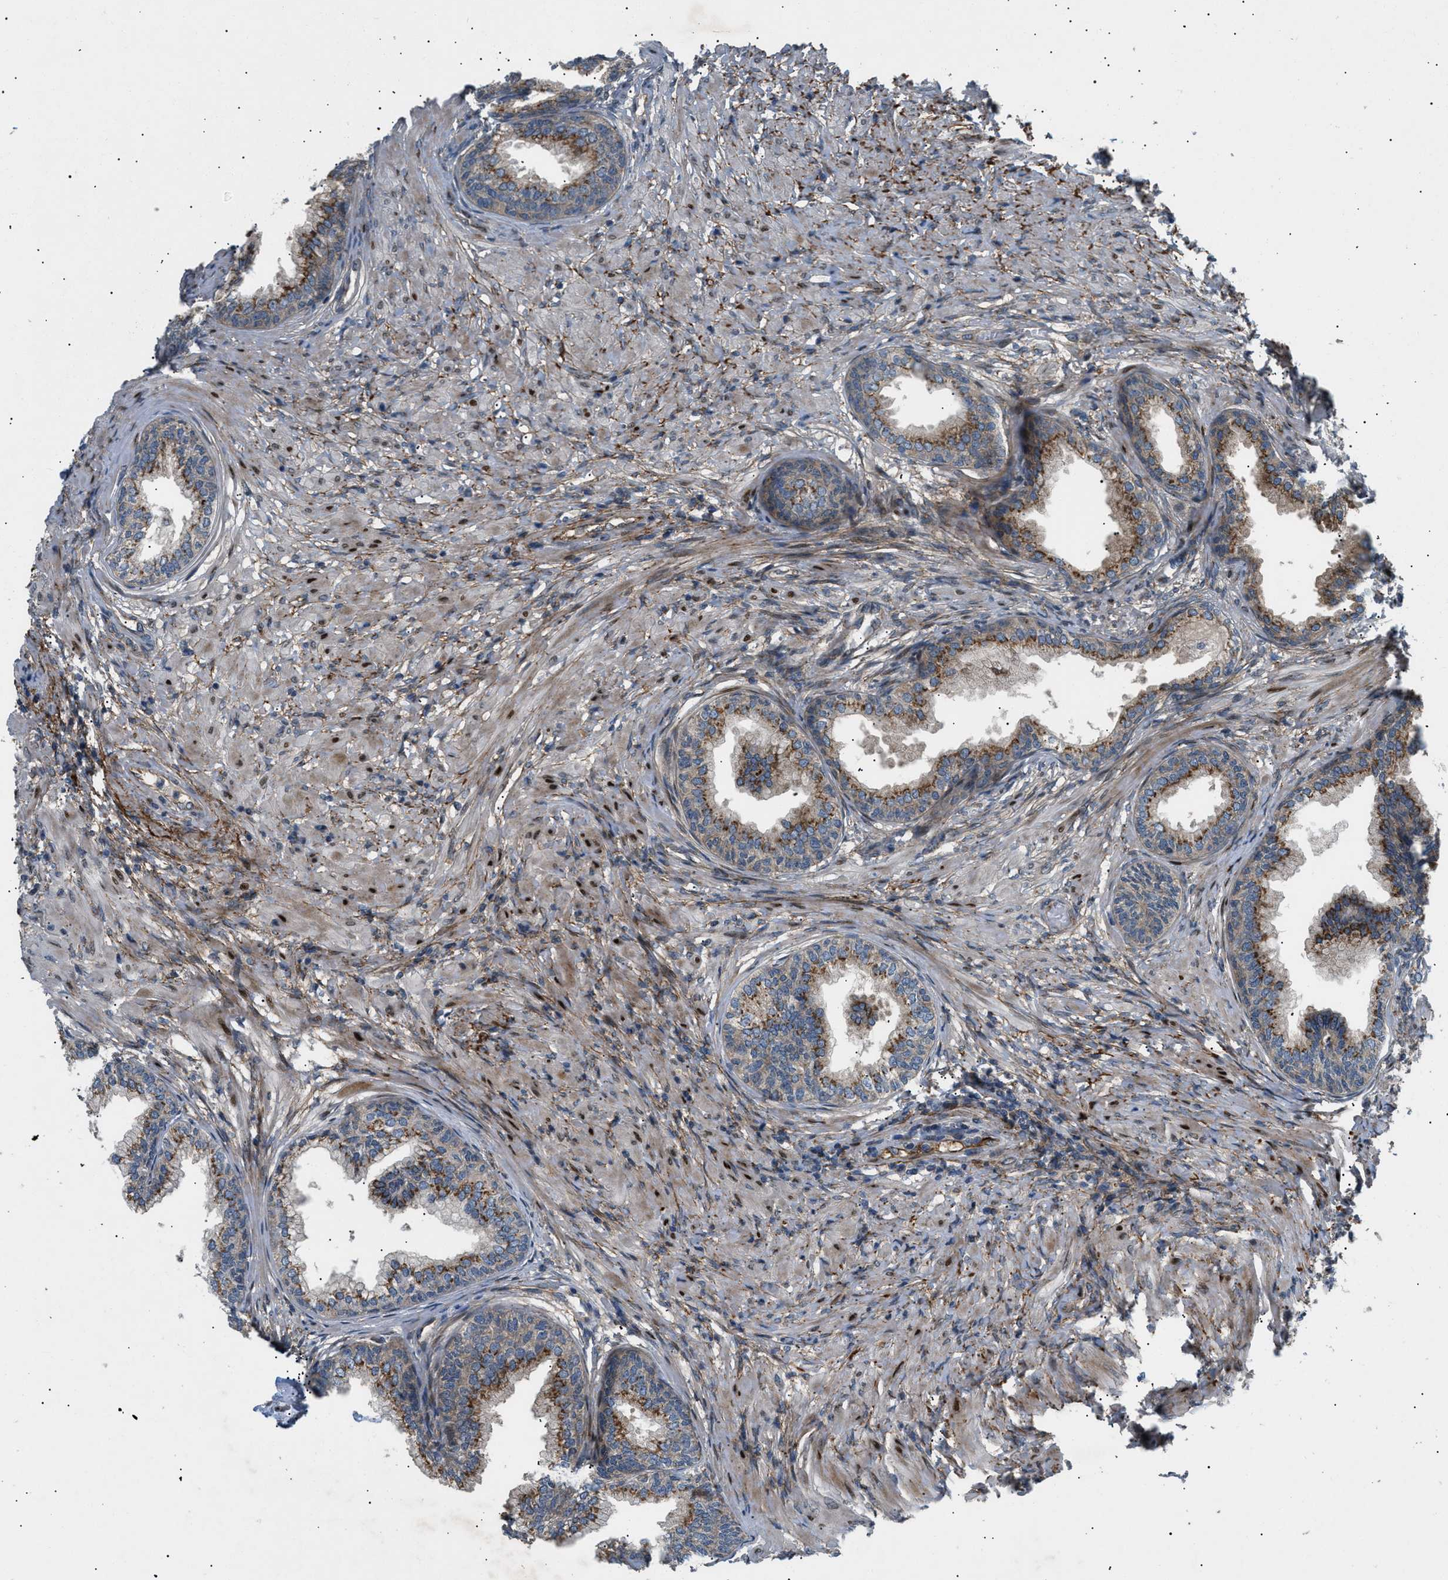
{"staining": {"intensity": "strong", "quantity": ">75%", "location": "cytoplasmic/membranous"}, "tissue": "prostate", "cell_type": "Glandular cells", "image_type": "normal", "snomed": [{"axis": "morphology", "description": "Normal tissue, NOS"}, {"axis": "topography", "description": "Prostate"}], "caption": "Immunohistochemistry (IHC) (DAB (3,3'-diaminobenzidine)) staining of normal human prostate reveals strong cytoplasmic/membranous protein staining in about >75% of glandular cells.", "gene": "LYSMD3", "patient": {"sex": "male", "age": 76}}